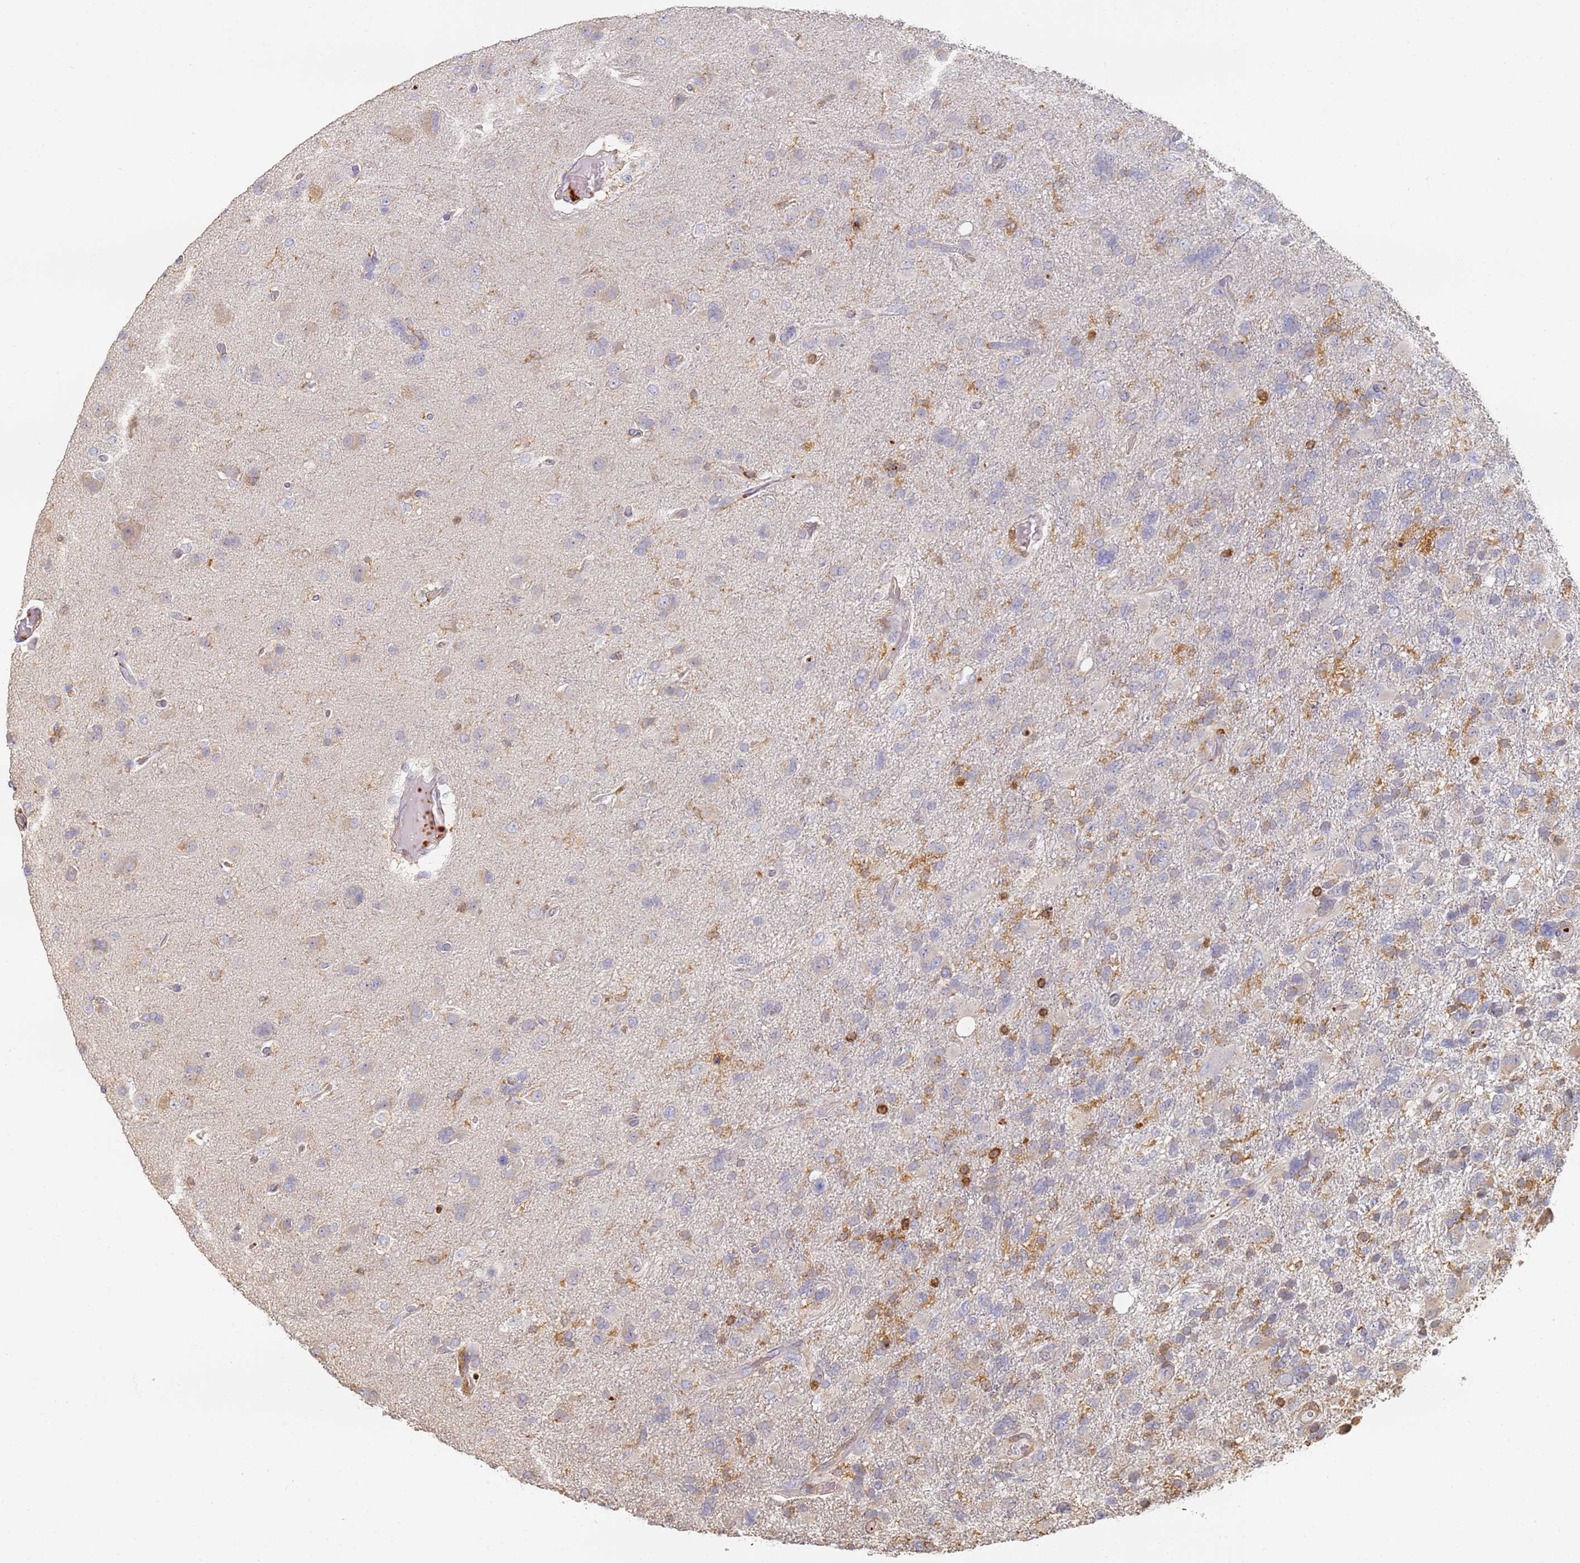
{"staining": {"intensity": "negative", "quantity": "none", "location": "none"}, "tissue": "glioma", "cell_type": "Tumor cells", "image_type": "cancer", "snomed": [{"axis": "morphology", "description": "Glioma, malignant, High grade"}, {"axis": "topography", "description": "Brain"}], "caption": "Immunohistochemical staining of glioma exhibits no significant staining in tumor cells. The staining is performed using DAB (3,3'-diaminobenzidine) brown chromogen with nuclei counter-stained in using hematoxylin.", "gene": "BIN2", "patient": {"sex": "male", "age": 61}}